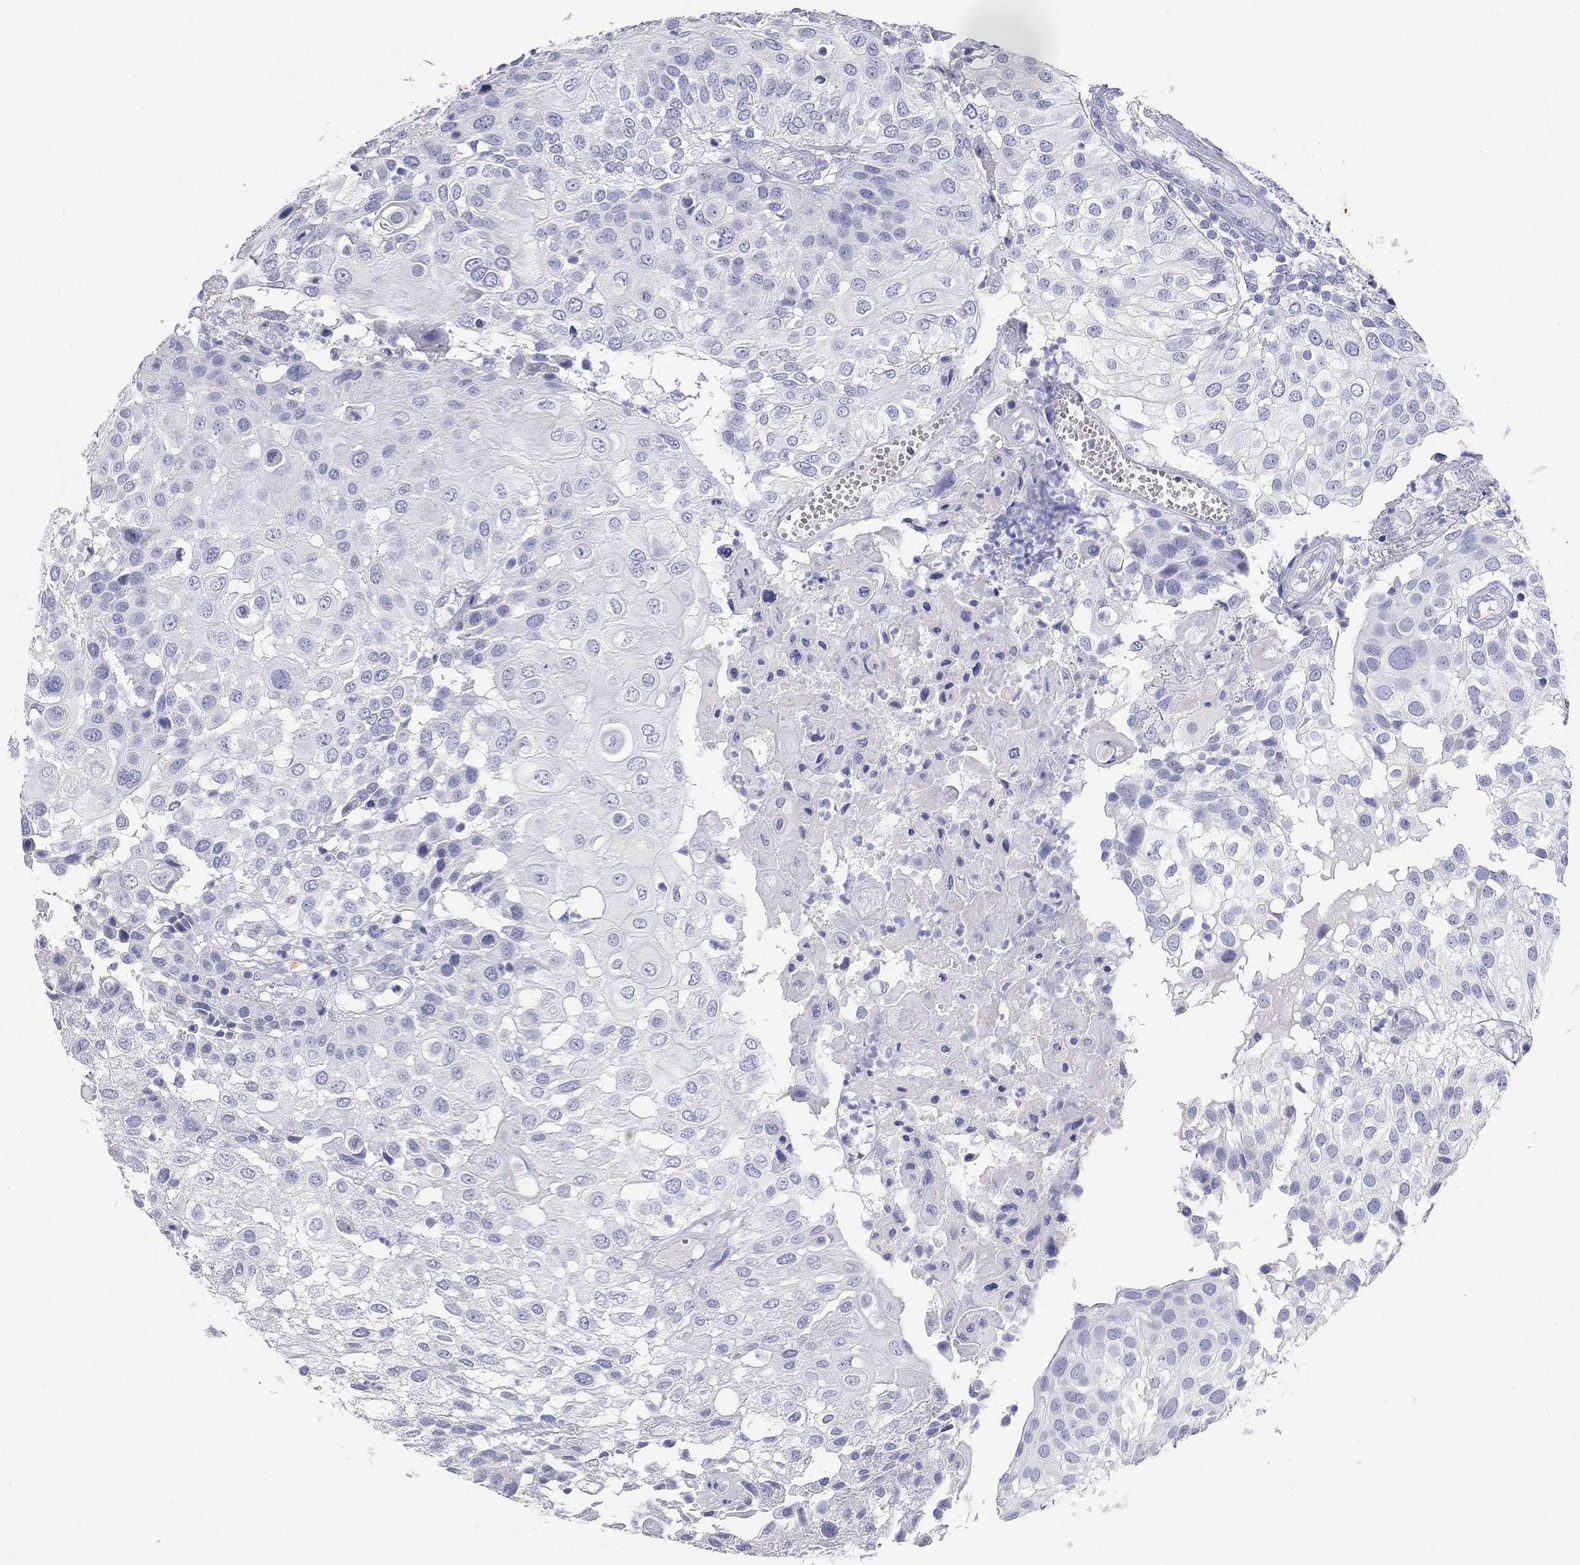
{"staining": {"intensity": "negative", "quantity": "none", "location": "none"}, "tissue": "urothelial cancer", "cell_type": "Tumor cells", "image_type": "cancer", "snomed": [{"axis": "morphology", "description": "Urothelial carcinoma, High grade"}, {"axis": "topography", "description": "Urinary bladder"}], "caption": "Micrograph shows no protein staining in tumor cells of urothelial cancer tissue. (DAB (3,3'-diaminobenzidine) IHC visualized using brightfield microscopy, high magnification).", "gene": "PHOX2B", "patient": {"sex": "female", "age": 79}}